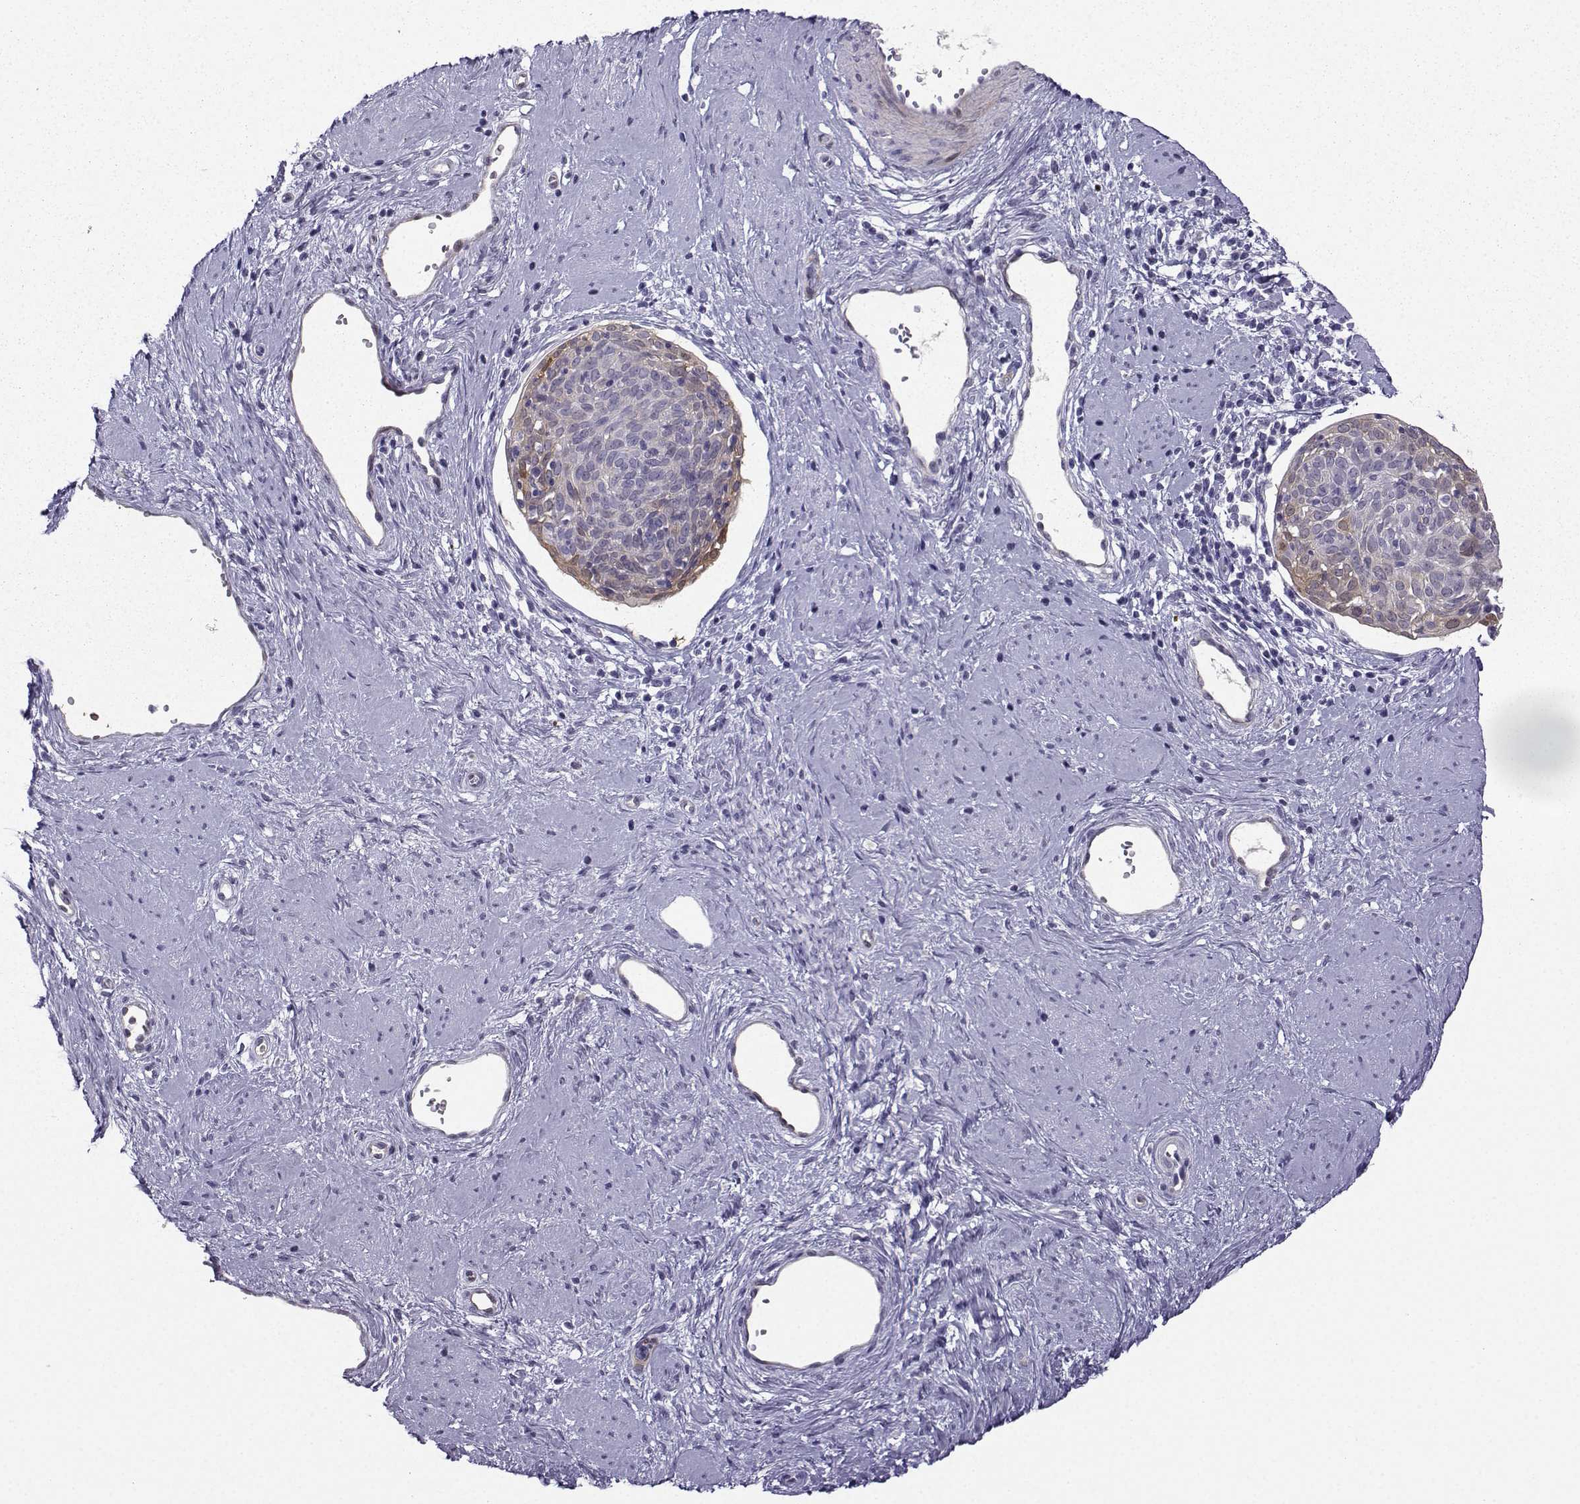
{"staining": {"intensity": "moderate", "quantity": "<25%", "location": "cytoplasmic/membranous"}, "tissue": "cervical cancer", "cell_type": "Tumor cells", "image_type": "cancer", "snomed": [{"axis": "morphology", "description": "Squamous cell carcinoma, NOS"}, {"axis": "topography", "description": "Cervix"}], "caption": "A low amount of moderate cytoplasmic/membranous positivity is identified in about <25% of tumor cells in cervical cancer (squamous cell carcinoma) tissue.", "gene": "NQO1", "patient": {"sex": "female", "age": 39}}